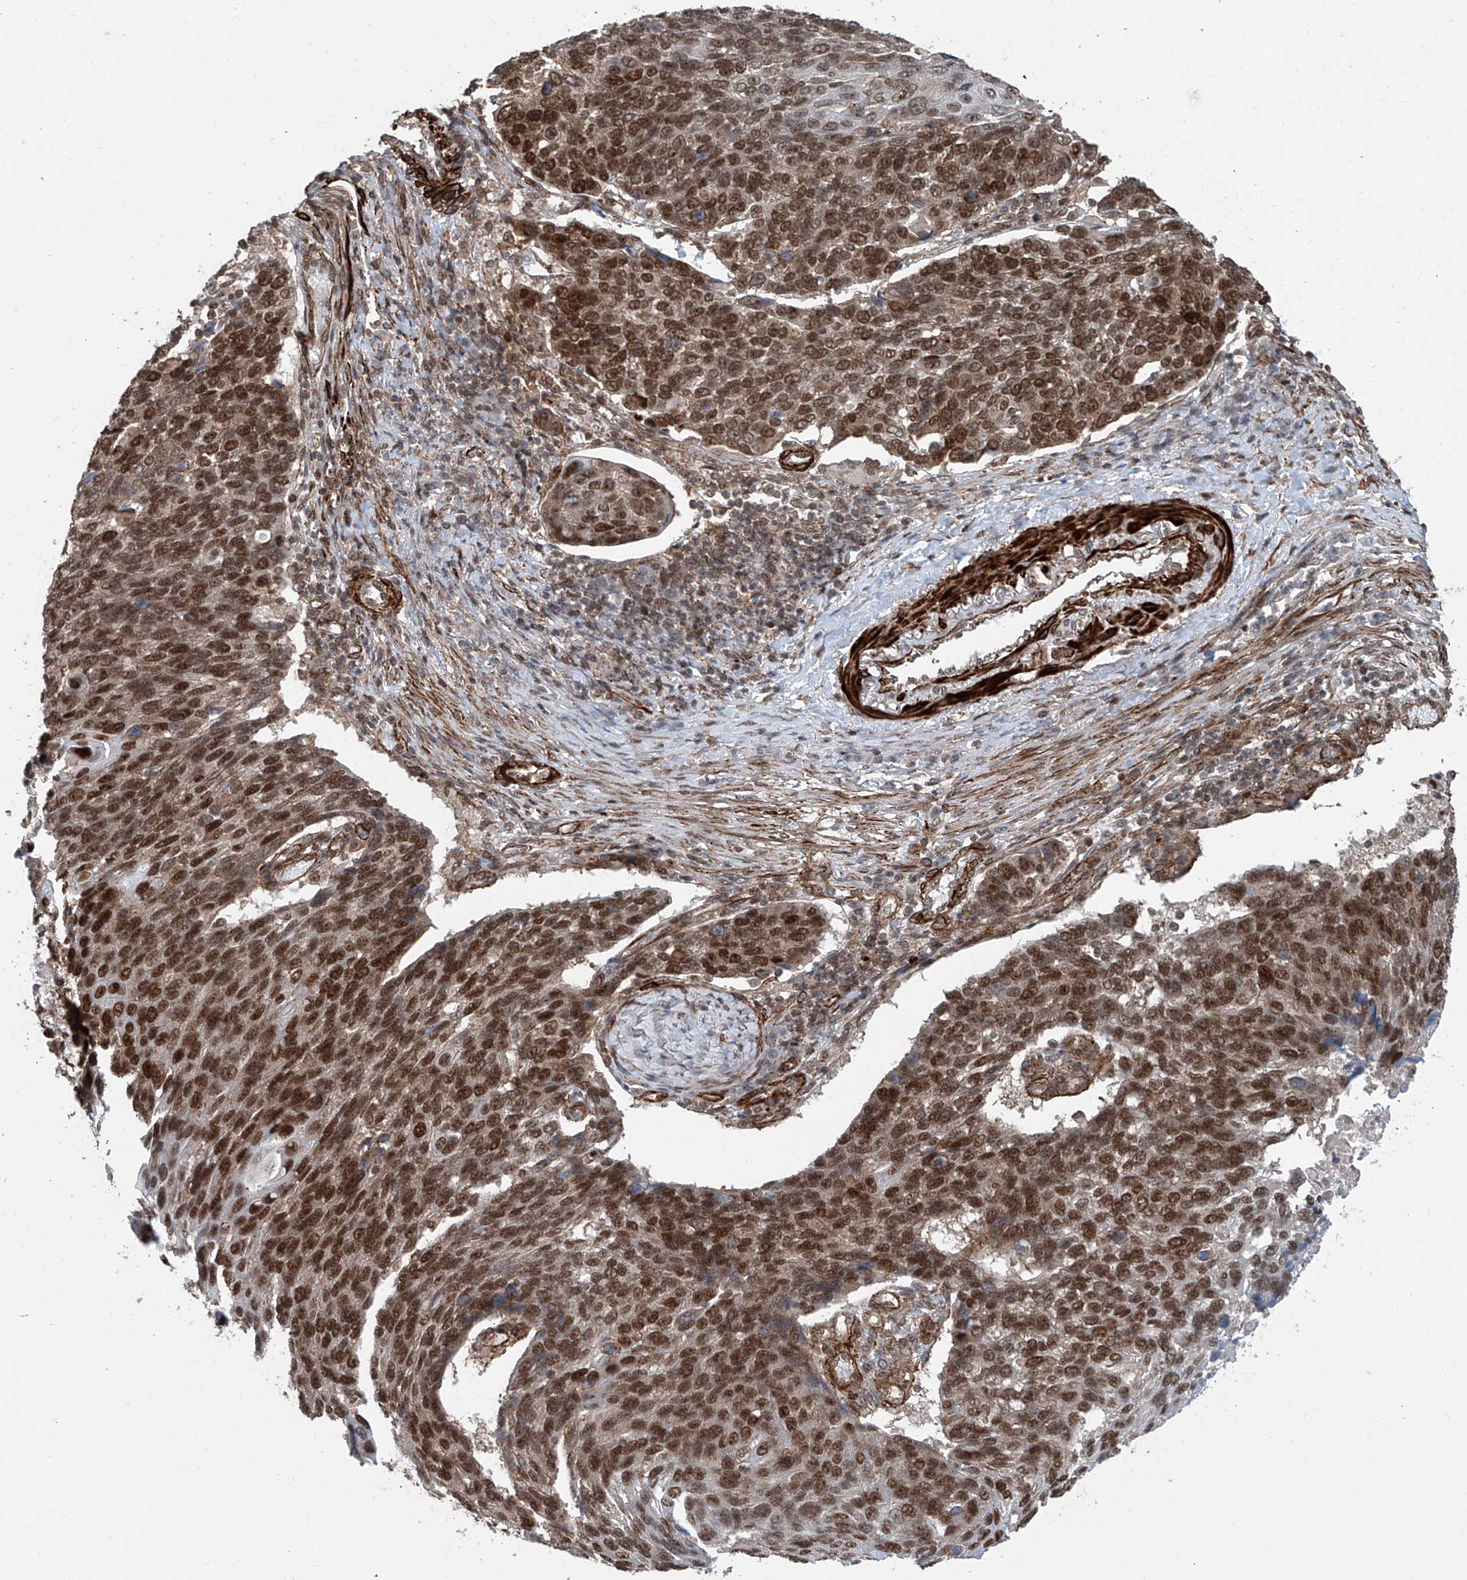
{"staining": {"intensity": "moderate", "quantity": ">75%", "location": "nuclear"}, "tissue": "lung cancer", "cell_type": "Tumor cells", "image_type": "cancer", "snomed": [{"axis": "morphology", "description": "Squamous cell carcinoma, NOS"}, {"axis": "topography", "description": "Lung"}], "caption": "IHC image of human lung cancer (squamous cell carcinoma) stained for a protein (brown), which reveals medium levels of moderate nuclear positivity in about >75% of tumor cells.", "gene": "SDE2", "patient": {"sex": "male", "age": 66}}